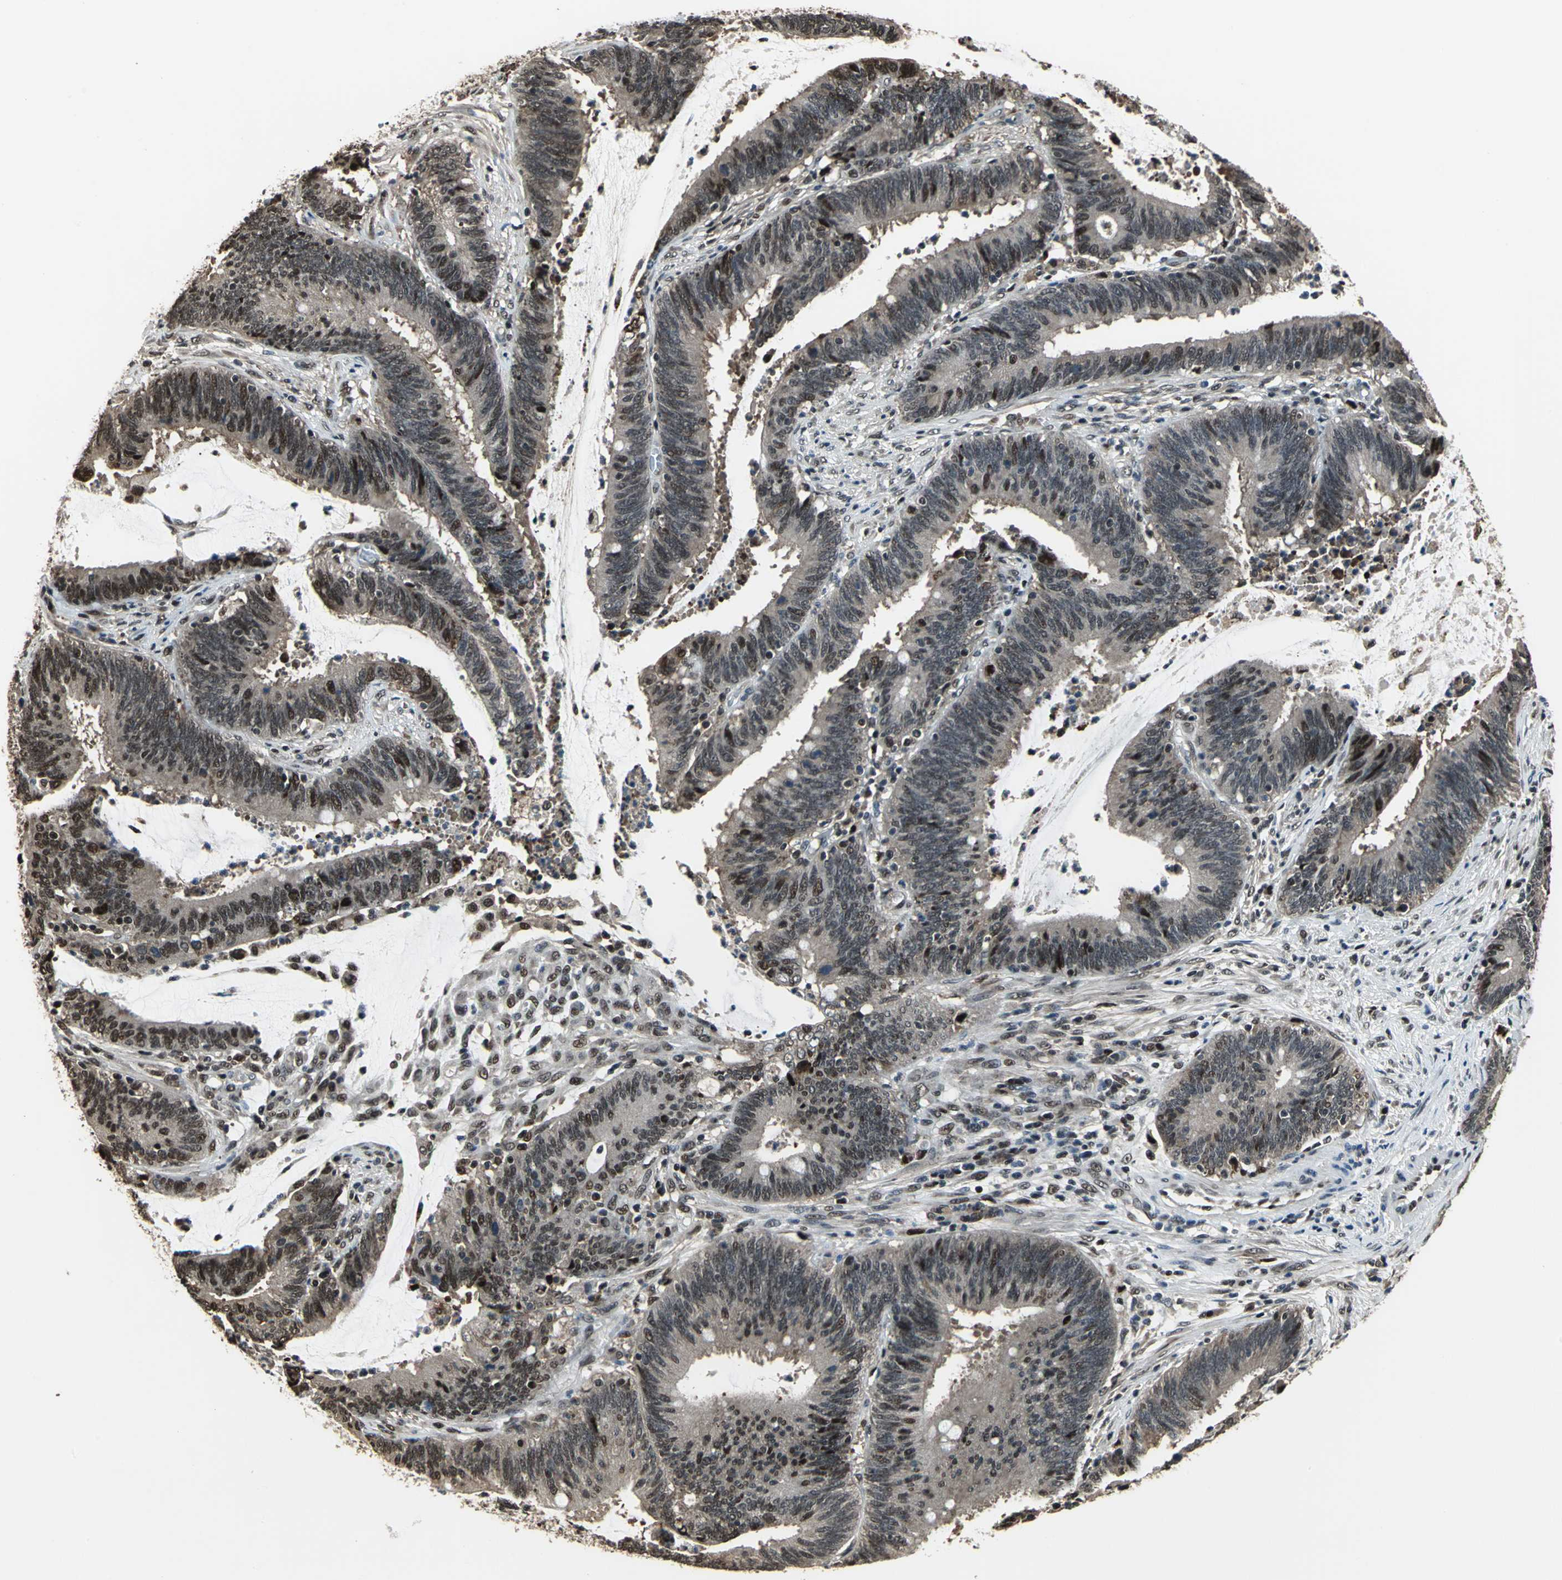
{"staining": {"intensity": "moderate", "quantity": "25%-75%", "location": "nuclear"}, "tissue": "colorectal cancer", "cell_type": "Tumor cells", "image_type": "cancer", "snomed": [{"axis": "morphology", "description": "Adenocarcinoma, NOS"}, {"axis": "topography", "description": "Rectum"}], "caption": "Immunohistochemical staining of colorectal cancer exhibits medium levels of moderate nuclear protein expression in about 25%-75% of tumor cells.", "gene": "MIS18BP1", "patient": {"sex": "female", "age": 66}}